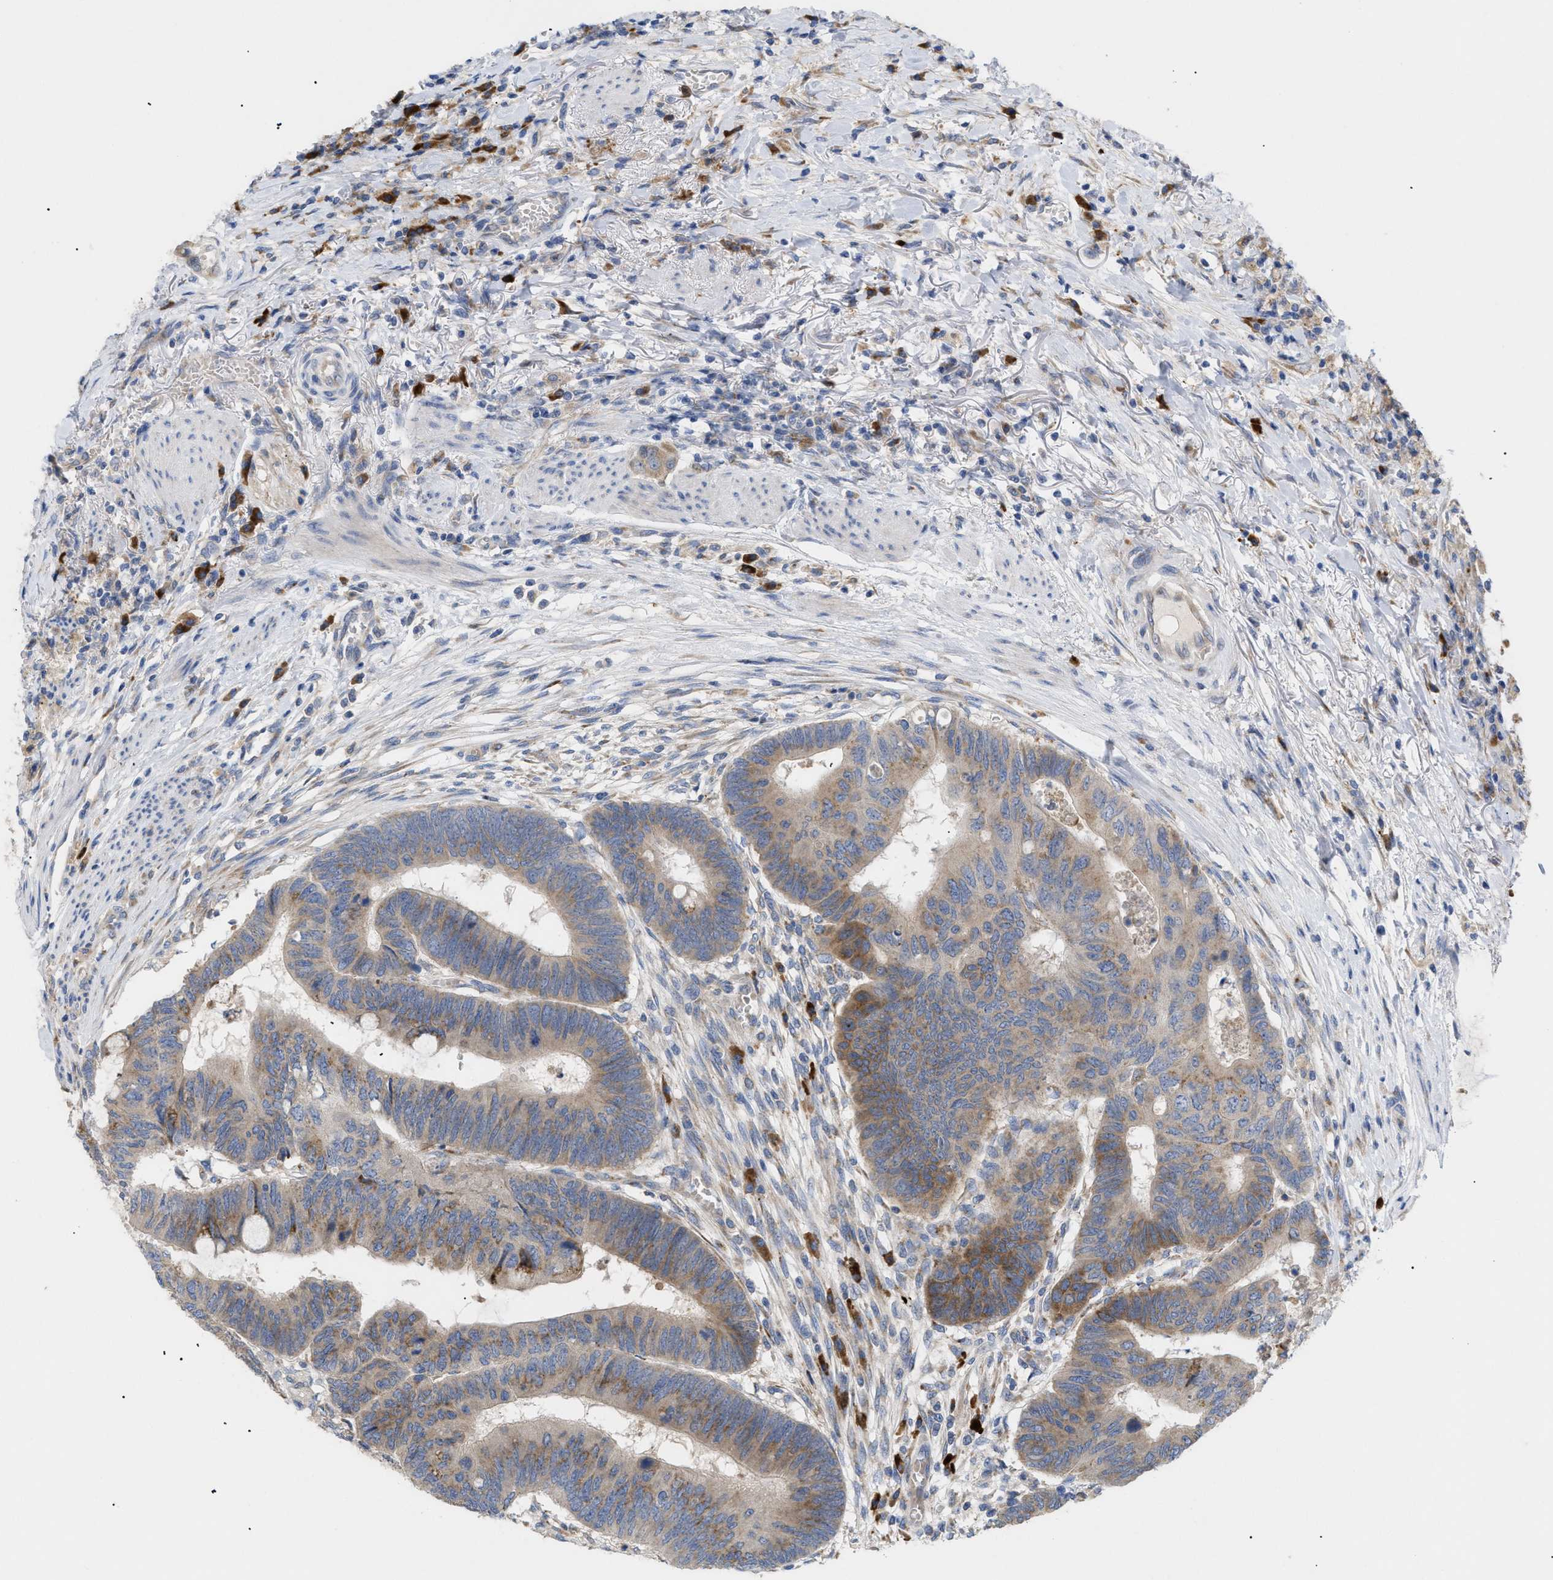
{"staining": {"intensity": "moderate", "quantity": "25%-75%", "location": "cytoplasmic/membranous"}, "tissue": "colorectal cancer", "cell_type": "Tumor cells", "image_type": "cancer", "snomed": [{"axis": "morphology", "description": "Normal tissue, NOS"}, {"axis": "morphology", "description": "Adenocarcinoma, NOS"}, {"axis": "topography", "description": "Rectum"}, {"axis": "topography", "description": "Peripheral nerve tissue"}], "caption": "Immunohistochemistry (DAB) staining of colorectal cancer (adenocarcinoma) displays moderate cytoplasmic/membranous protein staining in approximately 25%-75% of tumor cells. (IHC, brightfield microscopy, high magnification).", "gene": "SLC50A1", "patient": {"sex": "male", "age": 92}}